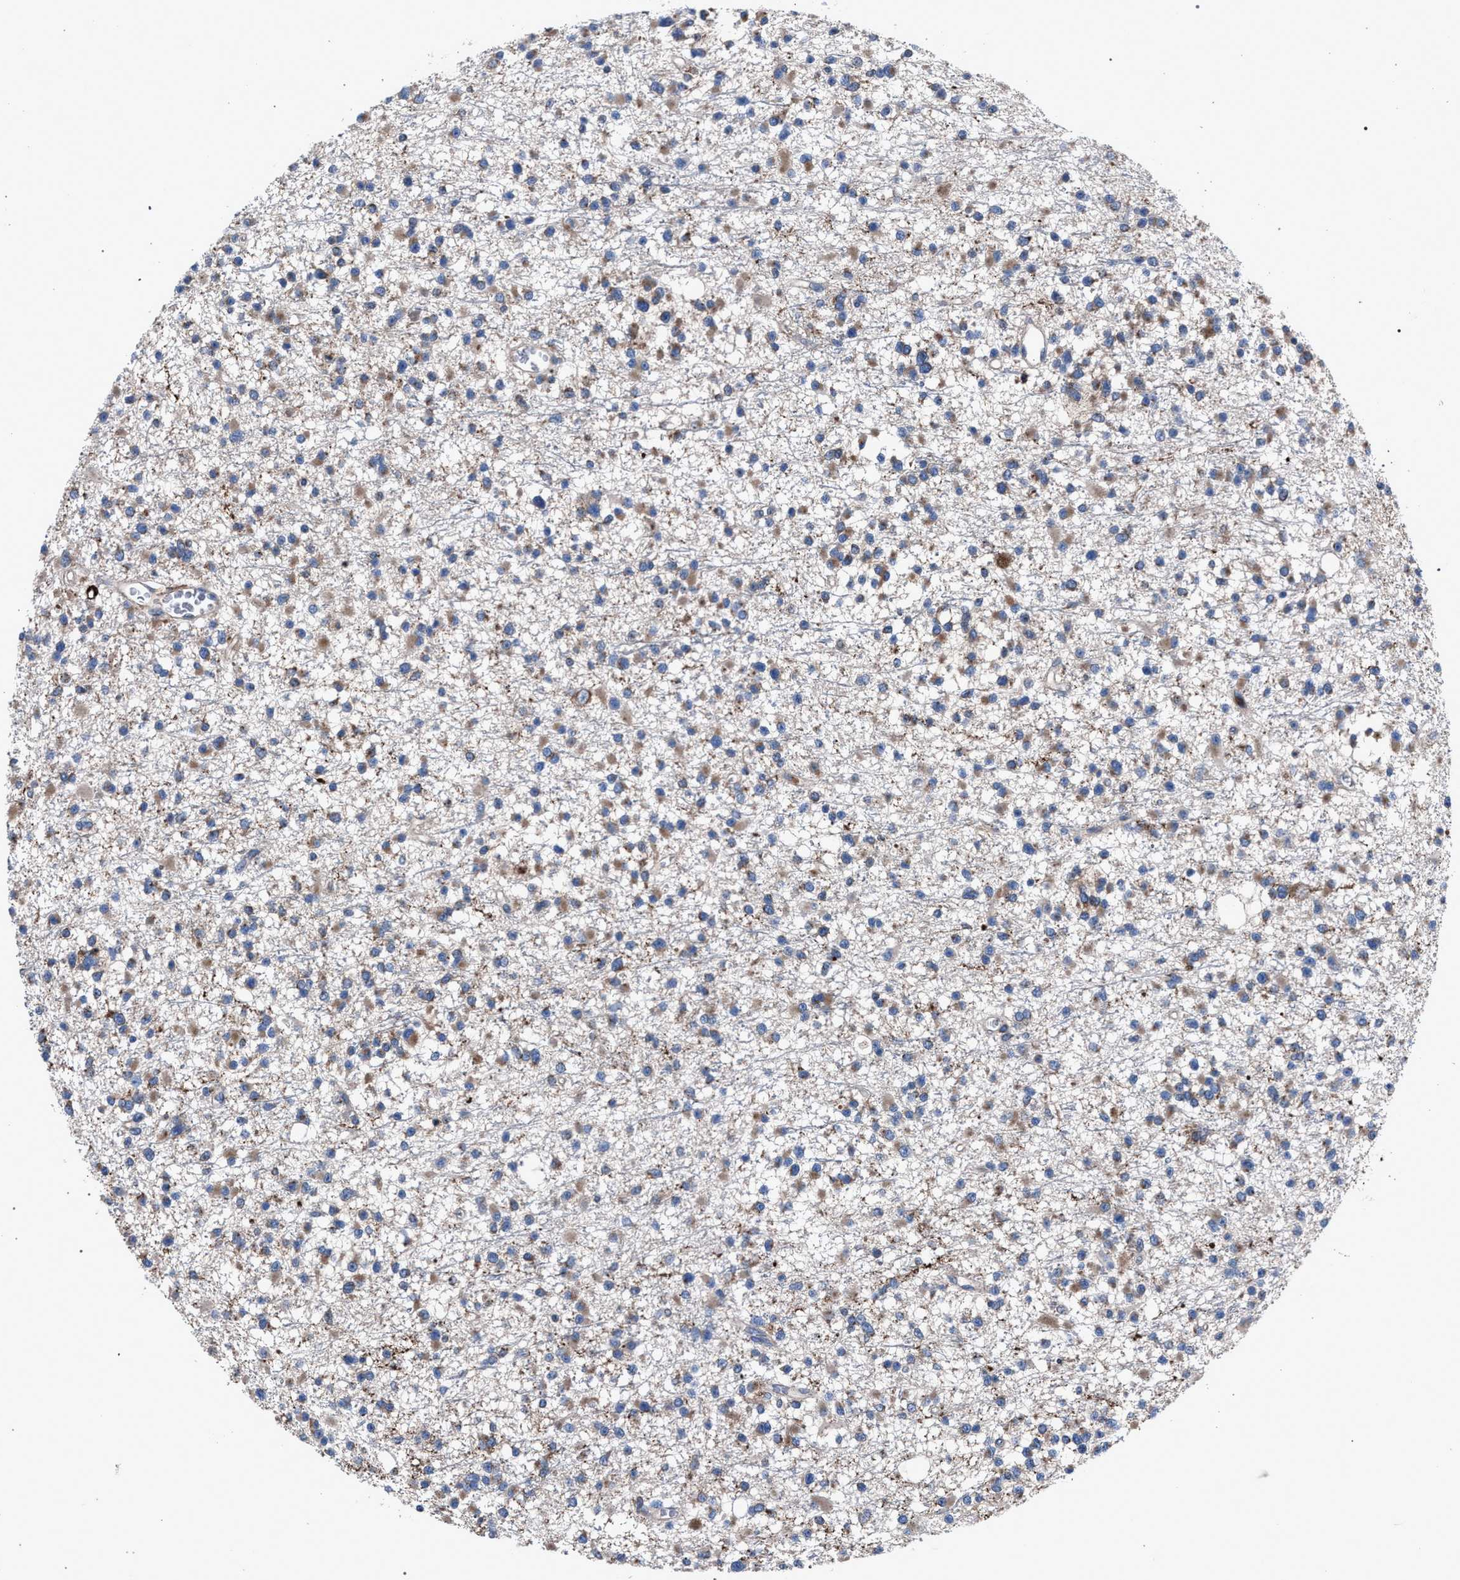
{"staining": {"intensity": "weak", "quantity": ">75%", "location": "cytoplasmic/membranous"}, "tissue": "glioma", "cell_type": "Tumor cells", "image_type": "cancer", "snomed": [{"axis": "morphology", "description": "Glioma, malignant, Low grade"}, {"axis": "topography", "description": "Brain"}], "caption": "Weak cytoplasmic/membranous staining is appreciated in approximately >75% of tumor cells in glioma.", "gene": "ATP6V0A1", "patient": {"sex": "female", "age": 22}}